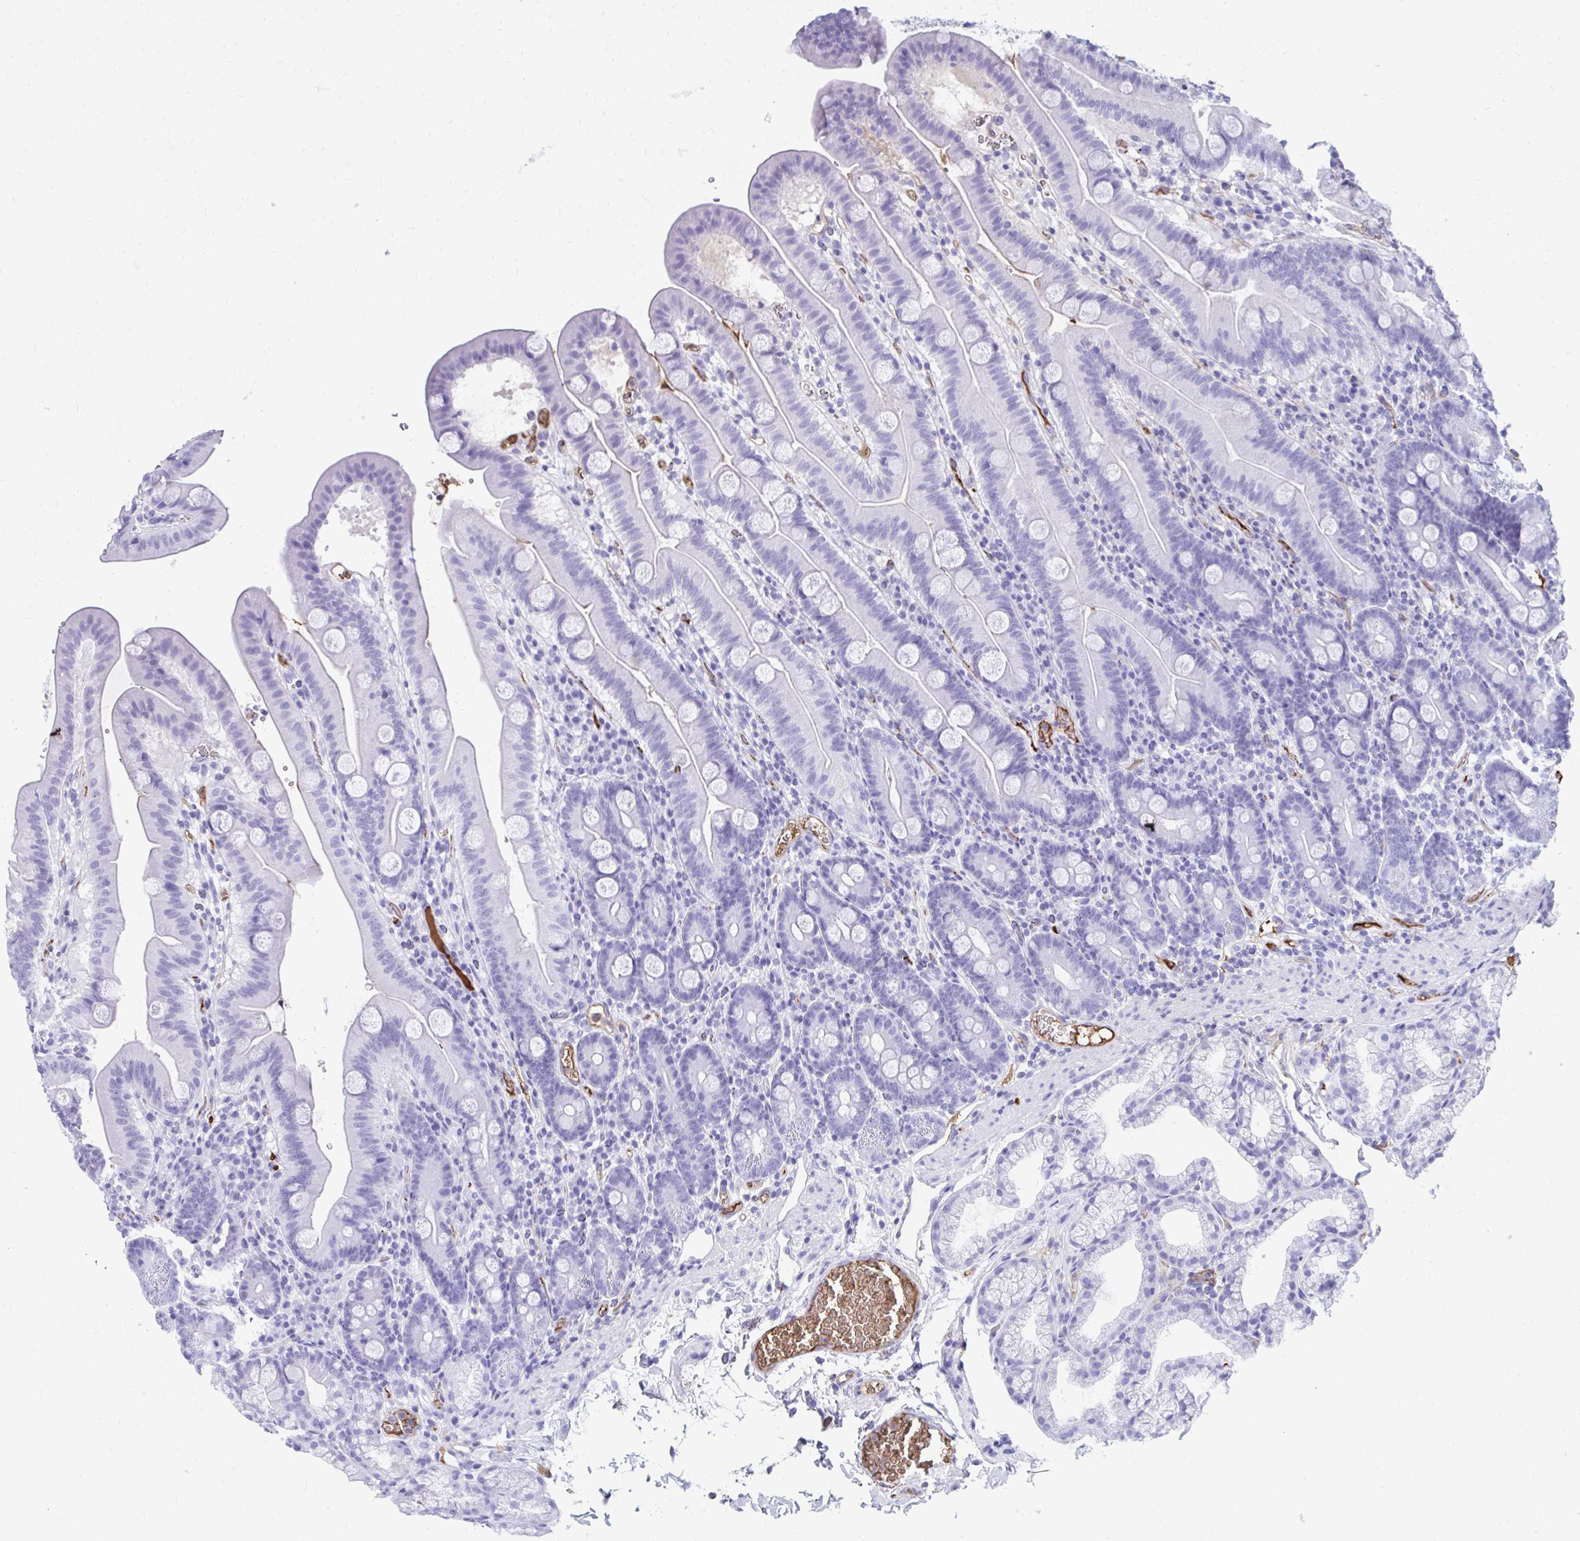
{"staining": {"intensity": "negative", "quantity": "none", "location": "none"}, "tissue": "duodenum", "cell_type": "Glandular cells", "image_type": "normal", "snomed": [{"axis": "morphology", "description": "Normal tissue, NOS"}, {"axis": "topography", "description": "Duodenum"}], "caption": "Immunohistochemistry (IHC) of unremarkable human duodenum shows no expression in glandular cells. (Brightfield microscopy of DAB immunohistochemistry (IHC) at high magnification).", "gene": "SMIM9", "patient": {"sex": "male", "age": 59}}